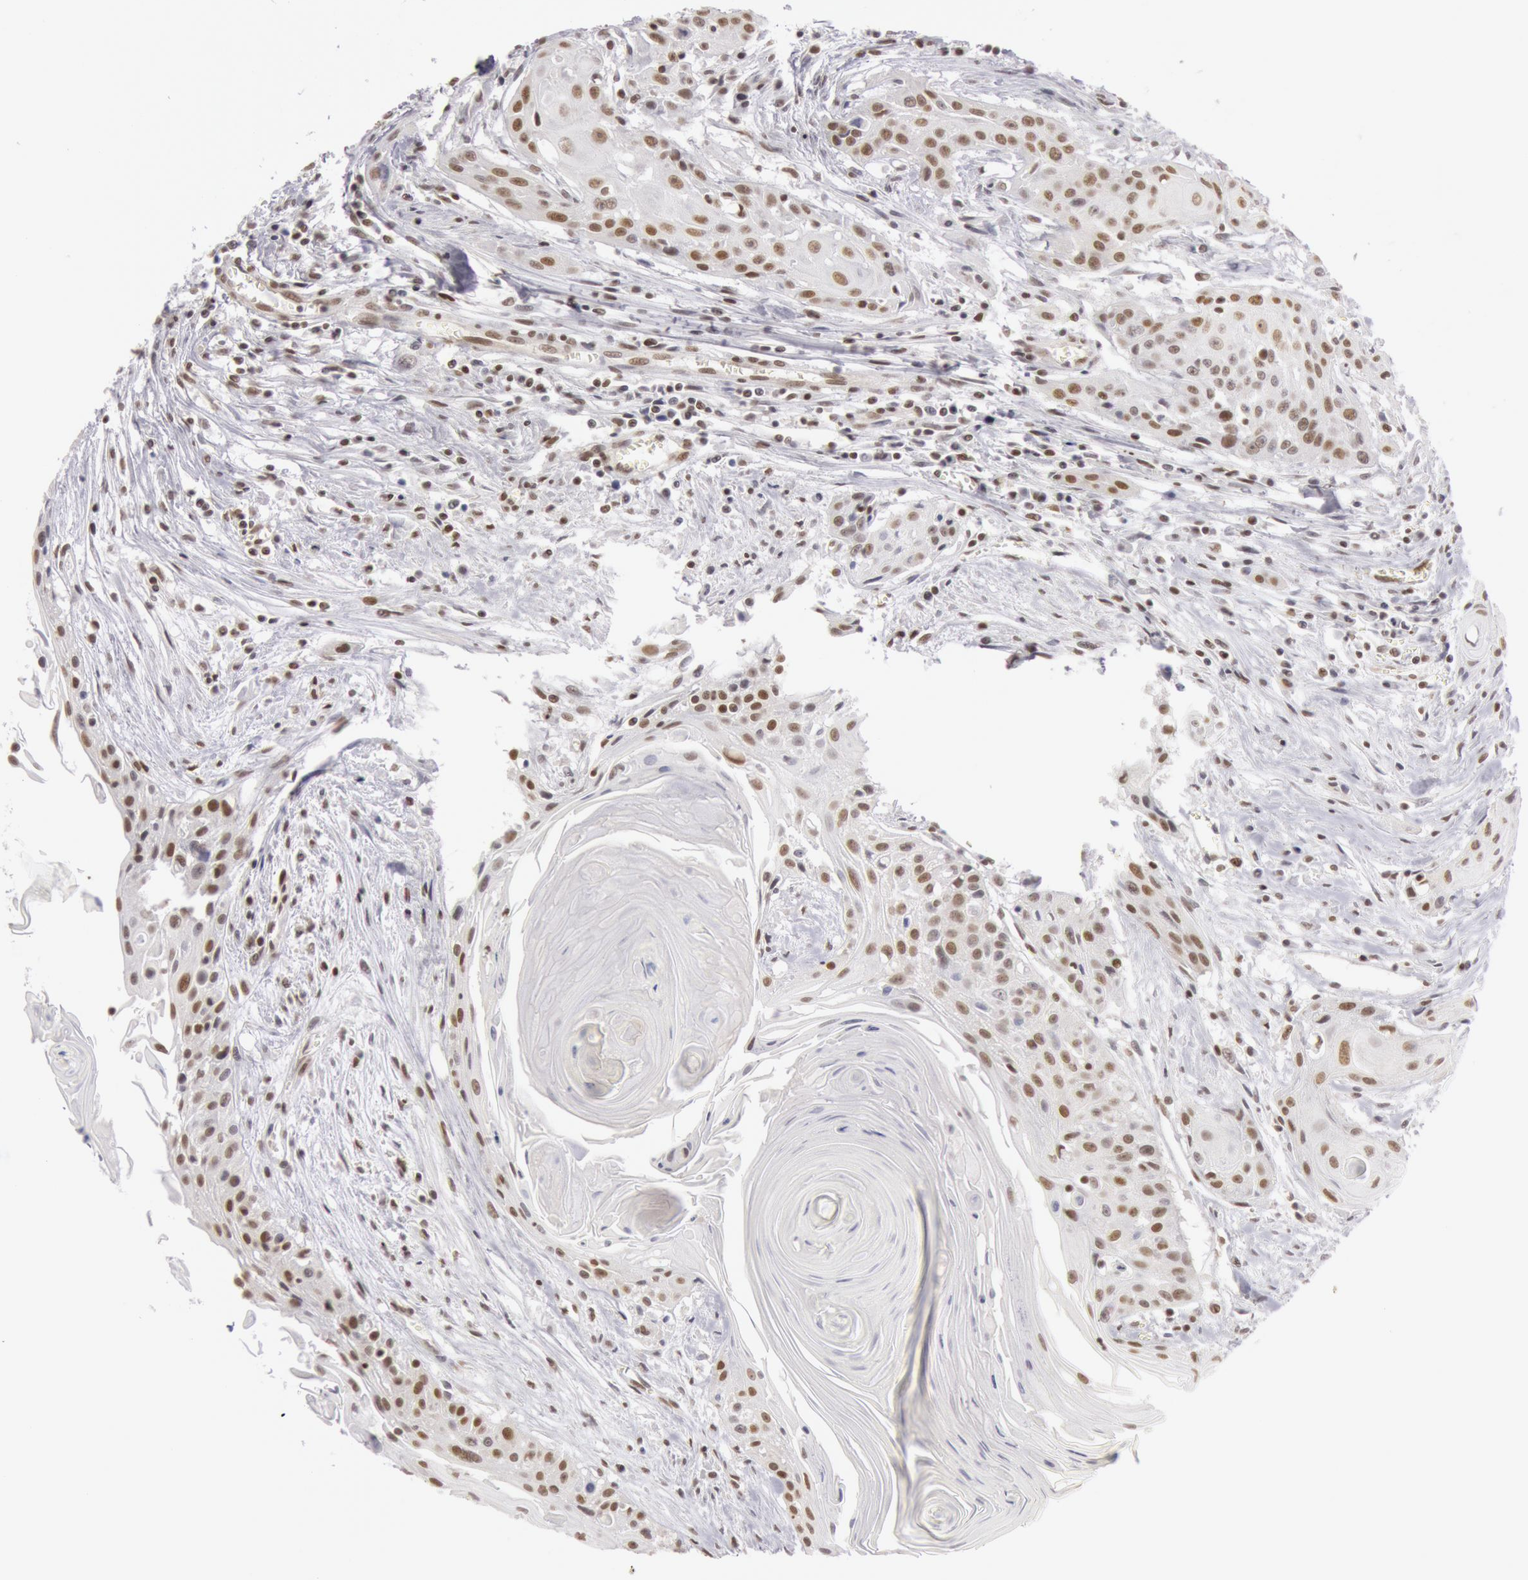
{"staining": {"intensity": "moderate", "quantity": "25%-75%", "location": "nuclear"}, "tissue": "head and neck cancer", "cell_type": "Tumor cells", "image_type": "cancer", "snomed": [{"axis": "morphology", "description": "Squamous cell carcinoma, NOS"}, {"axis": "morphology", "description": "Squamous cell carcinoma, metastatic, NOS"}, {"axis": "topography", "description": "Lymph node"}, {"axis": "topography", "description": "Salivary gland"}, {"axis": "topography", "description": "Head-Neck"}], "caption": "Metastatic squamous cell carcinoma (head and neck) stained with a brown dye shows moderate nuclear positive positivity in approximately 25%-75% of tumor cells.", "gene": "ESS2", "patient": {"sex": "female", "age": 74}}